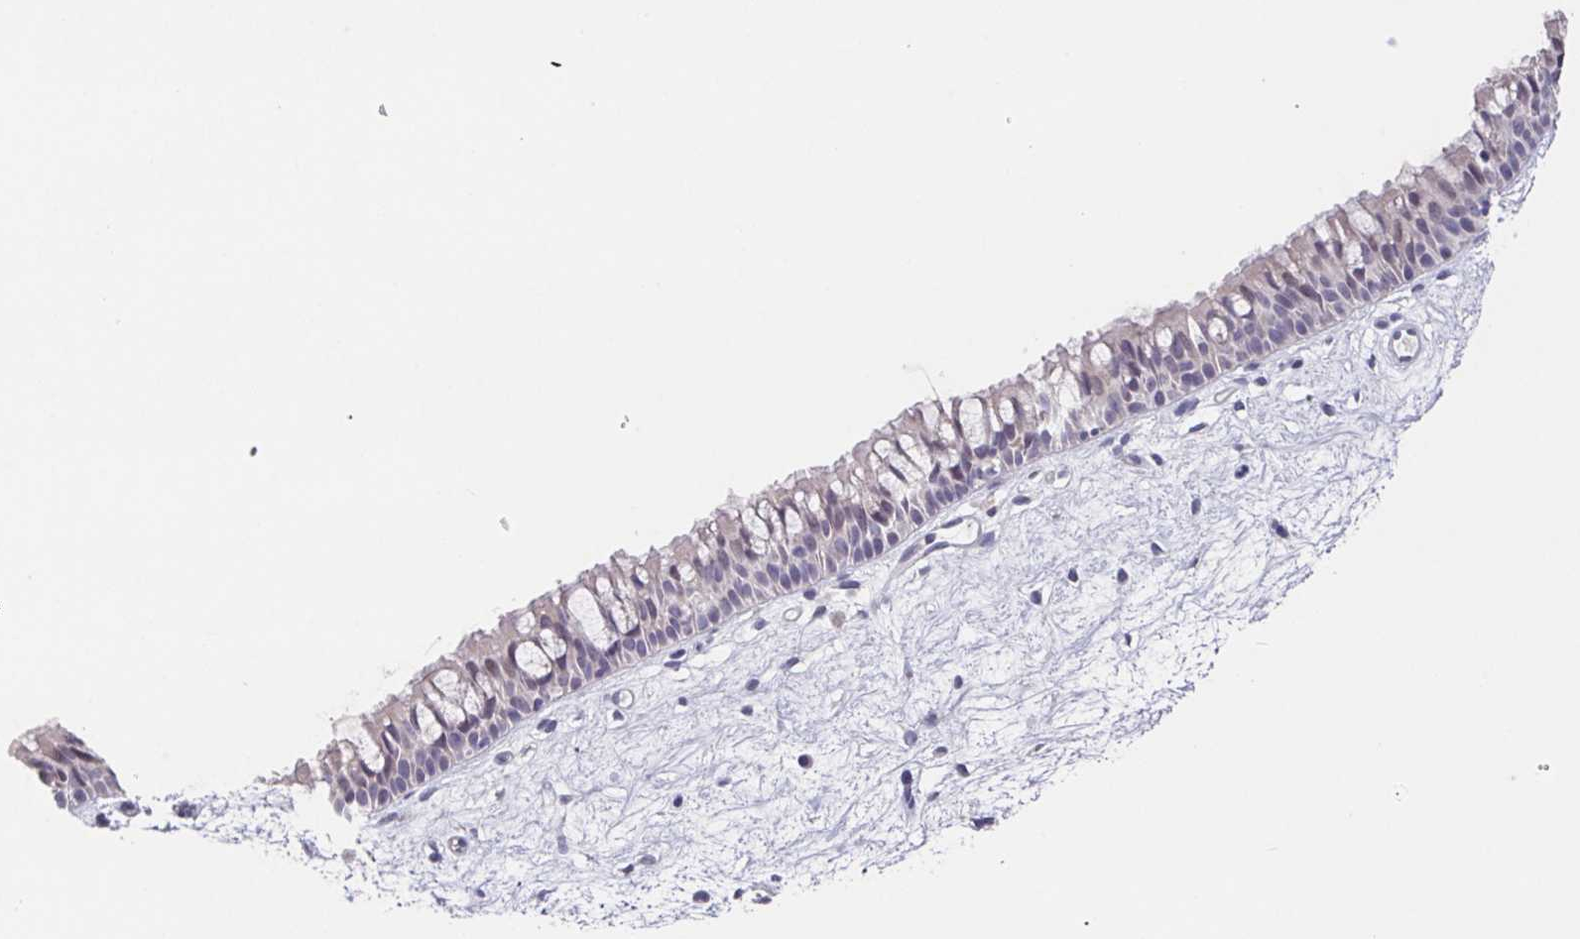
{"staining": {"intensity": "negative", "quantity": "none", "location": "none"}, "tissue": "nasopharynx", "cell_type": "Respiratory epithelial cells", "image_type": "normal", "snomed": [{"axis": "morphology", "description": "Normal tissue, NOS"}, {"axis": "topography", "description": "Nasopharynx"}], "caption": "This histopathology image is of benign nasopharynx stained with IHC to label a protein in brown with the nuclei are counter-stained blue. There is no expression in respiratory epithelial cells.", "gene": "GHRL", "patient": {"sex": "male", "age": 69}}